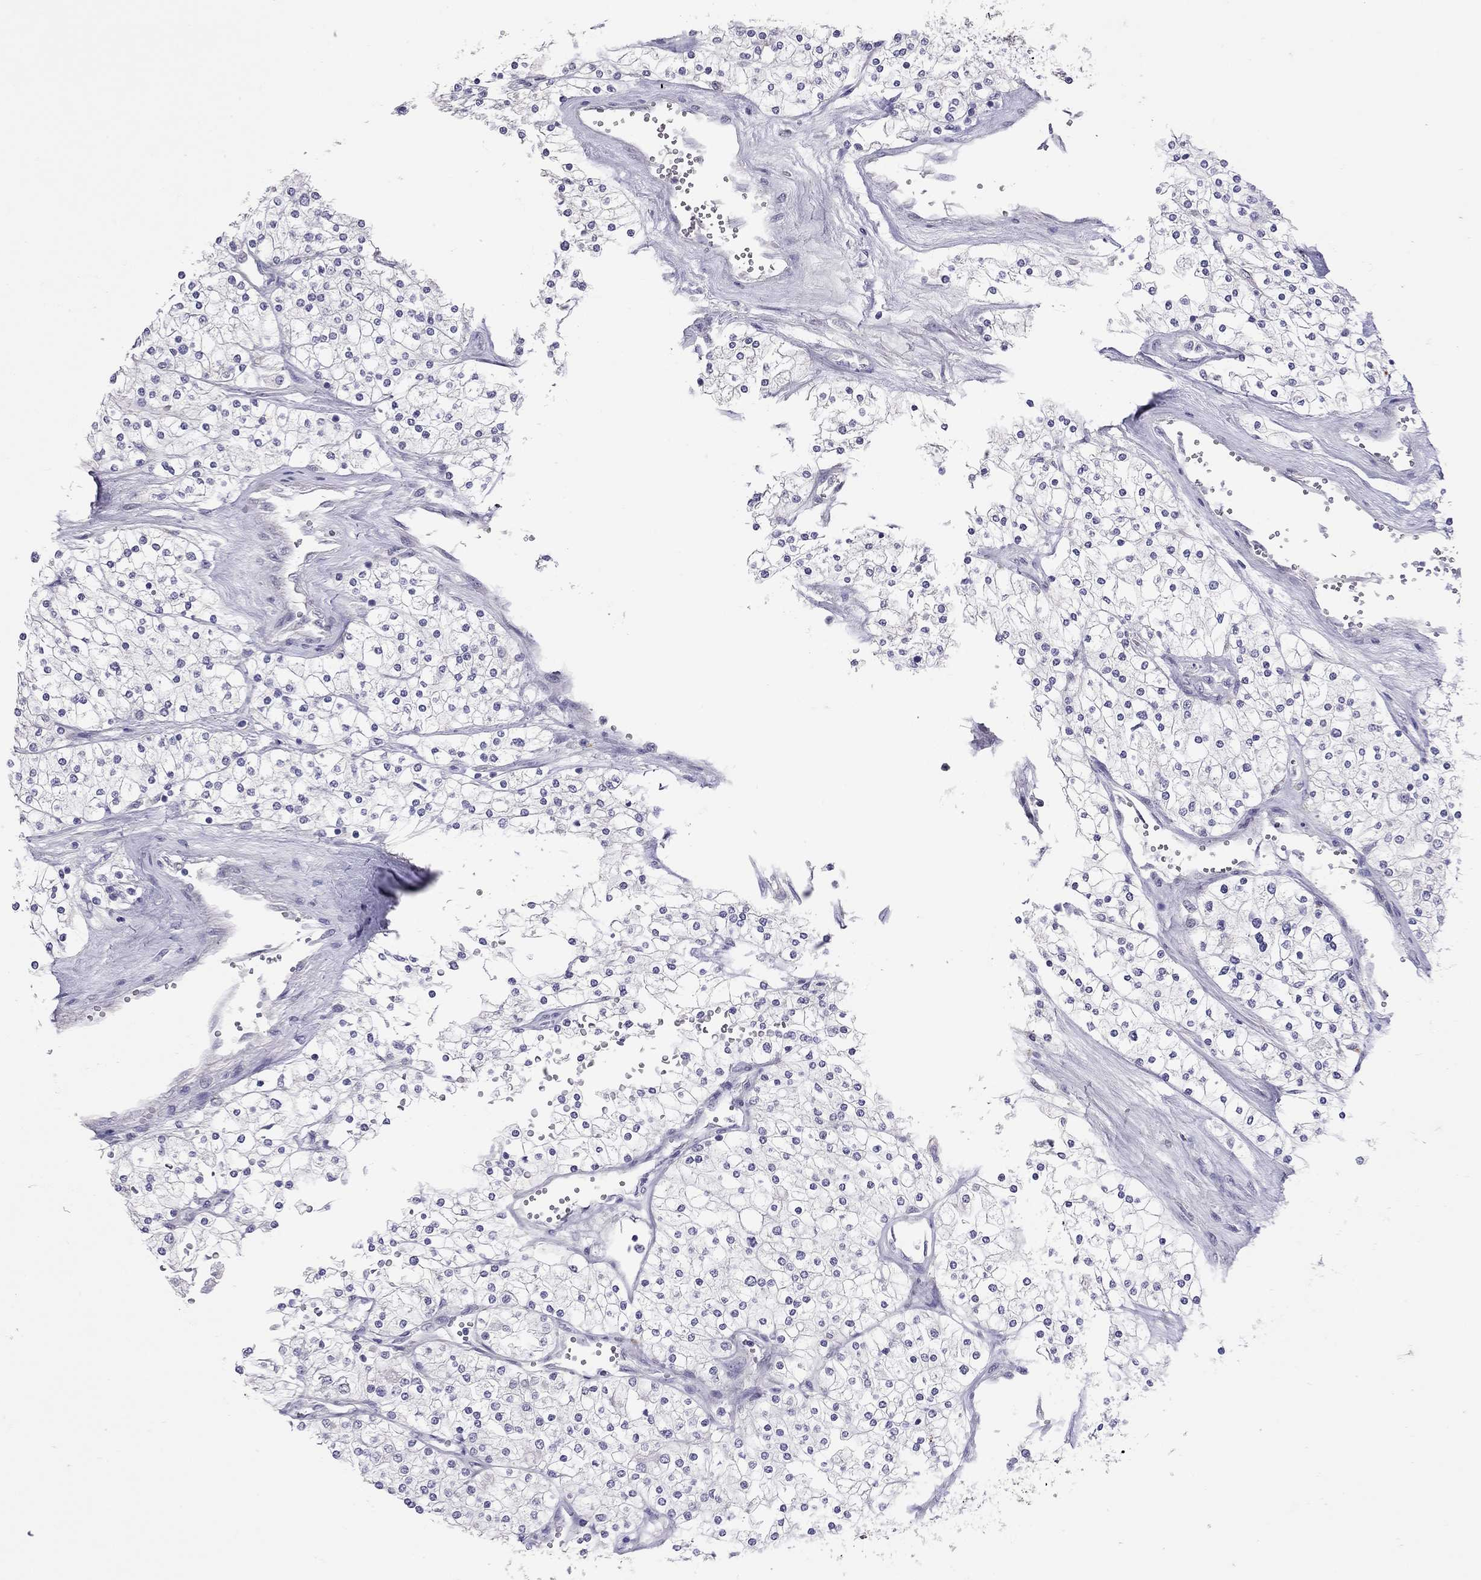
{"staining": {"intensity": "negative", "quantity": "none", "location": "none"}, "tissue": "renal cancer", "cell_type": "Tumor cells", "image_type": "cancer", "snomed": [{"axis": "morphology", "description": "Adenocarcinoma, NOS"}, {"axis": "topography", "description": "Kidney"}], "caption": "Immunohistochemistry (IHC) image of neoplastic tissue: human renal cancer (adenocarcinoma) stained with DAB demonstrates no significant protein positivity in tumor cells. (DAB (3,3'-diaminobenzidine) IHC visualized using brightfield microscopy, high magnification).", "gene": "SLAMF1", "patient": {"sex": "male", "age": 80}}